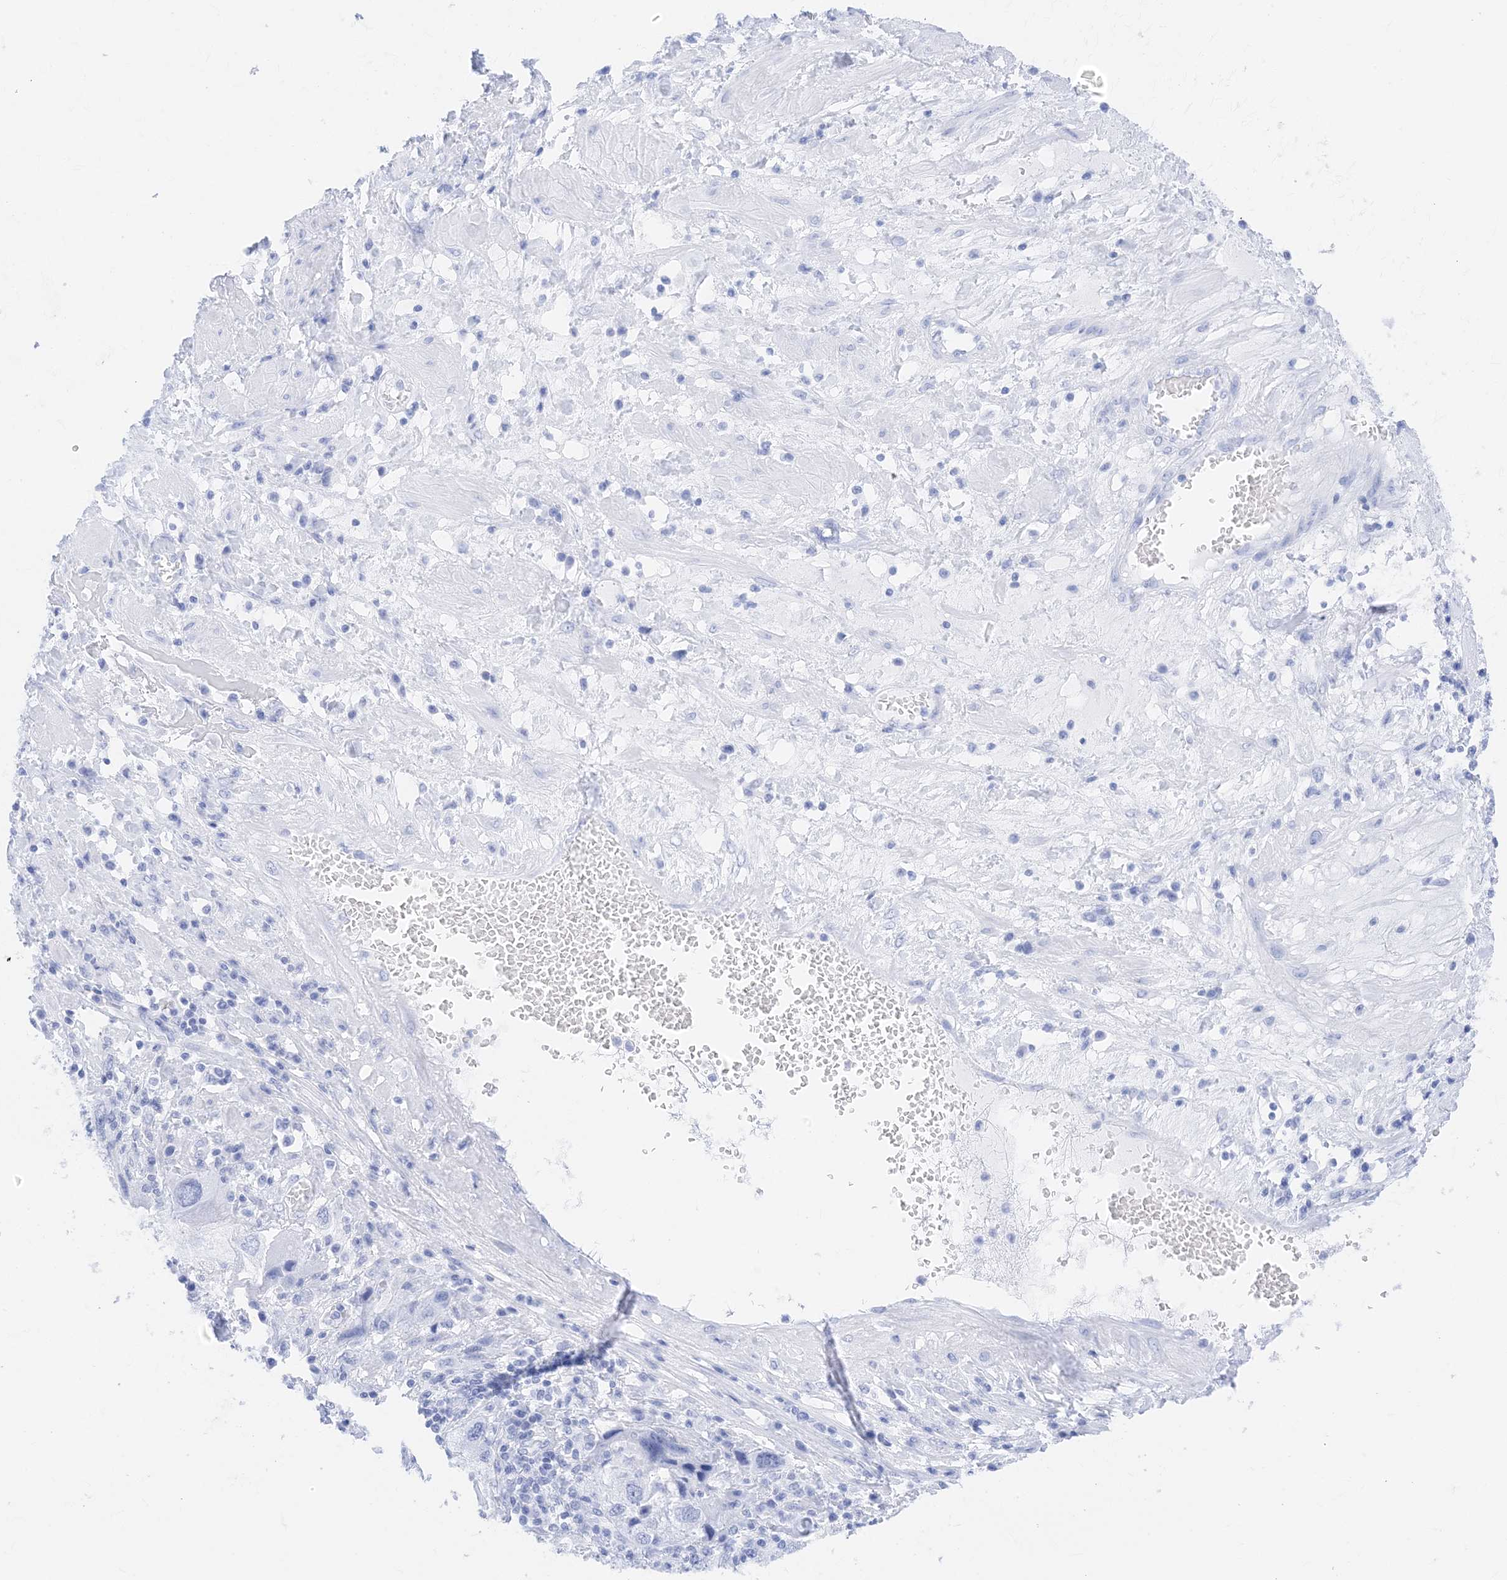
{"staining": {"intensity": "negative", "quantity": "none", "location": "none"}, "tissue": "endometrial cancer", "cell_type": "Tumor cells", "image_type": "cancer", "snomed": [{"axis": "morphology", "description": "Adenocarcinoma, NOS"}, {"axis": "topography", "description": "Endometrium"}], "caption": "An immunohistochemistry histopathology image of endometrial cancer is shown. There is no staining in tumor cells of endometrial cancer.", "gene": "MUC17", "patient": {"sex": "female", "age": 49}}